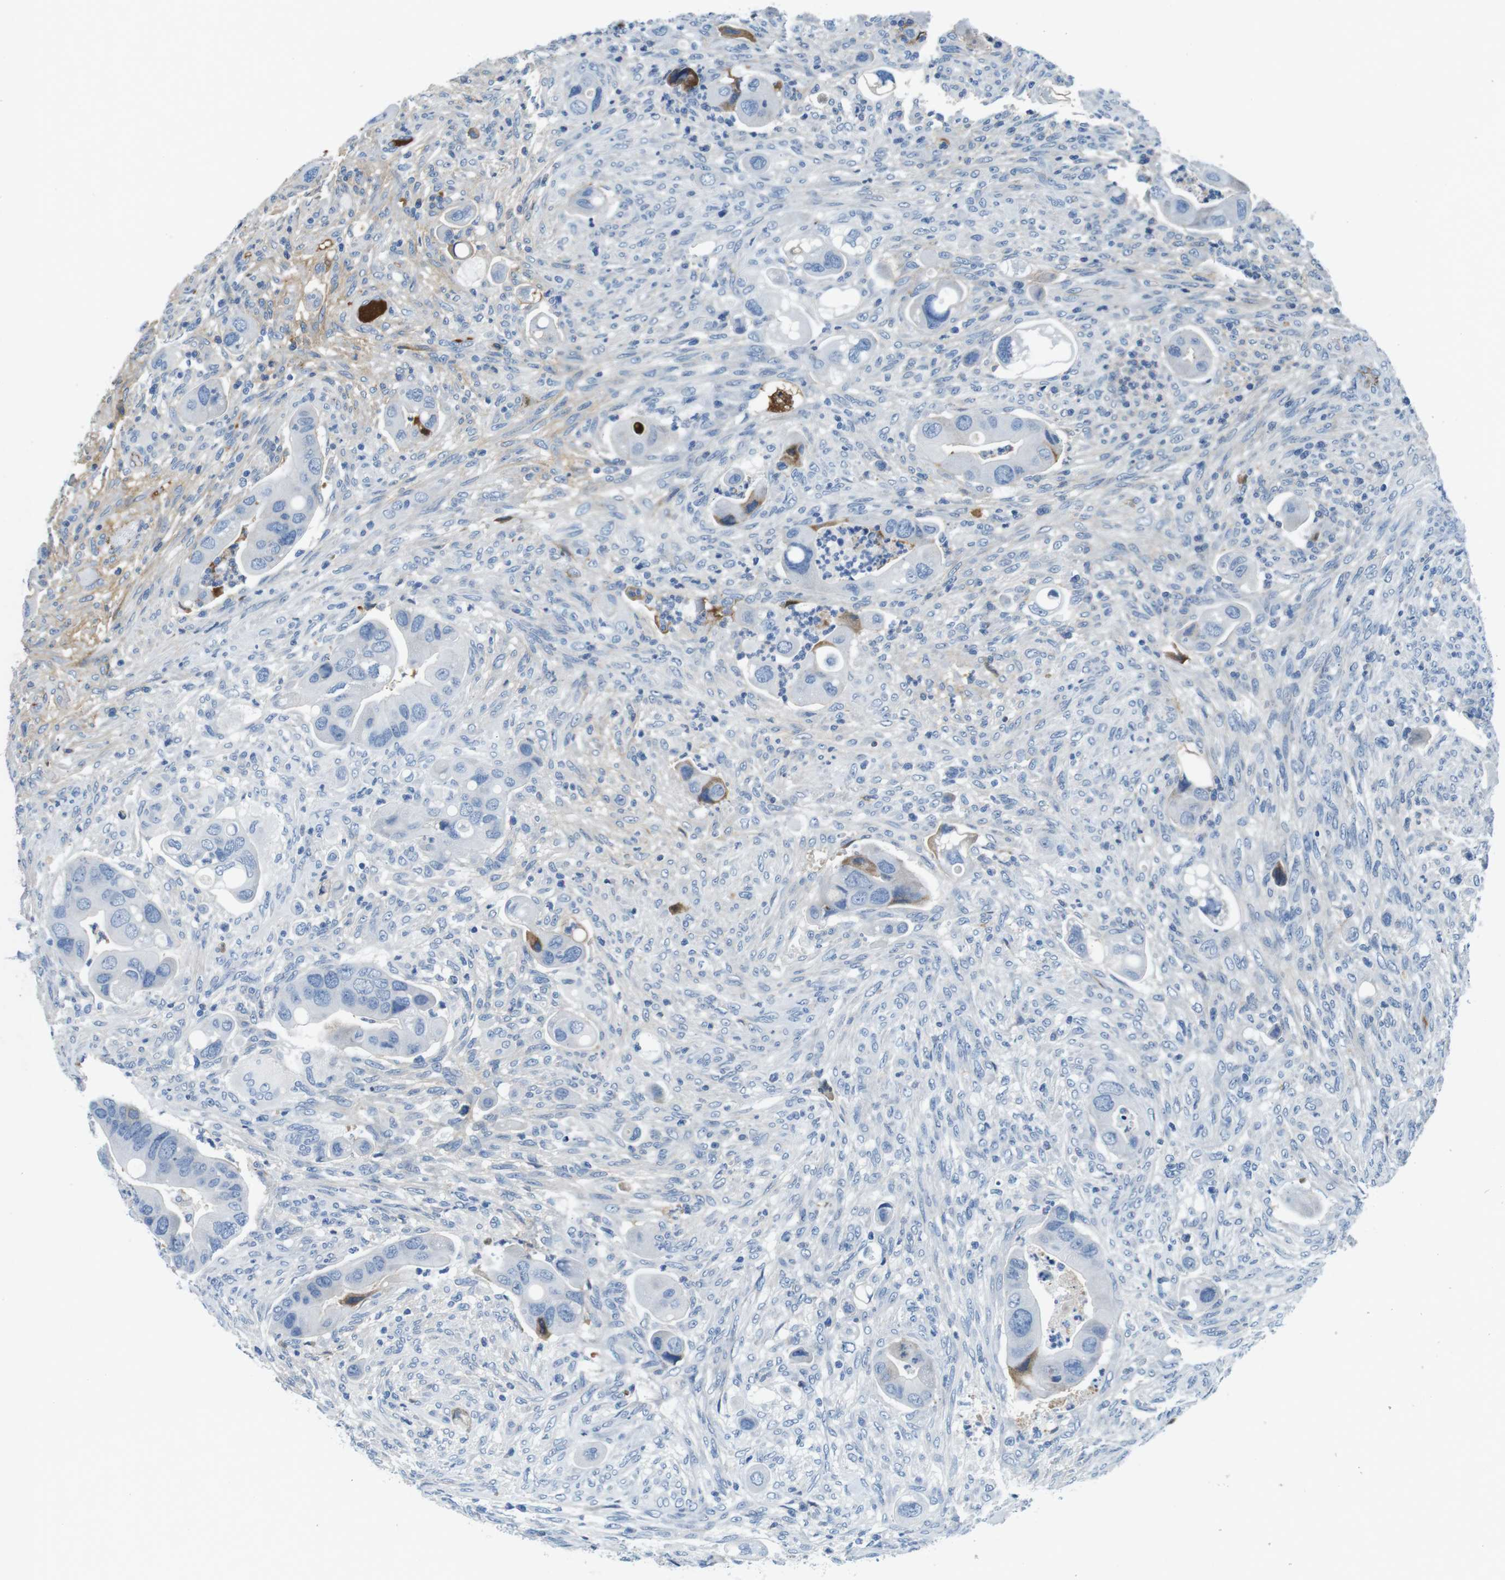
{"staining": {"intensity": "moderate", "quantity": "<25%", "location": "cytoplasmic/membranous"}, "tissue": "colorectal cancer", "cell_type": "Tumor cells", "image_type": "cancer", "snomed": [{"axis": "morphology", "description": "Adenocarcinoma, NOS"}, {"axis": "topography", "description": "Rectum"}], "caption": "Tumor cells exhibit low levels of moderate cytoplasmic/membranous expression in approximately <25% of cells in colorectal adenocarcinoma.", "gene": "IGHD", "patient": {"sex": "female", "age": 57}}